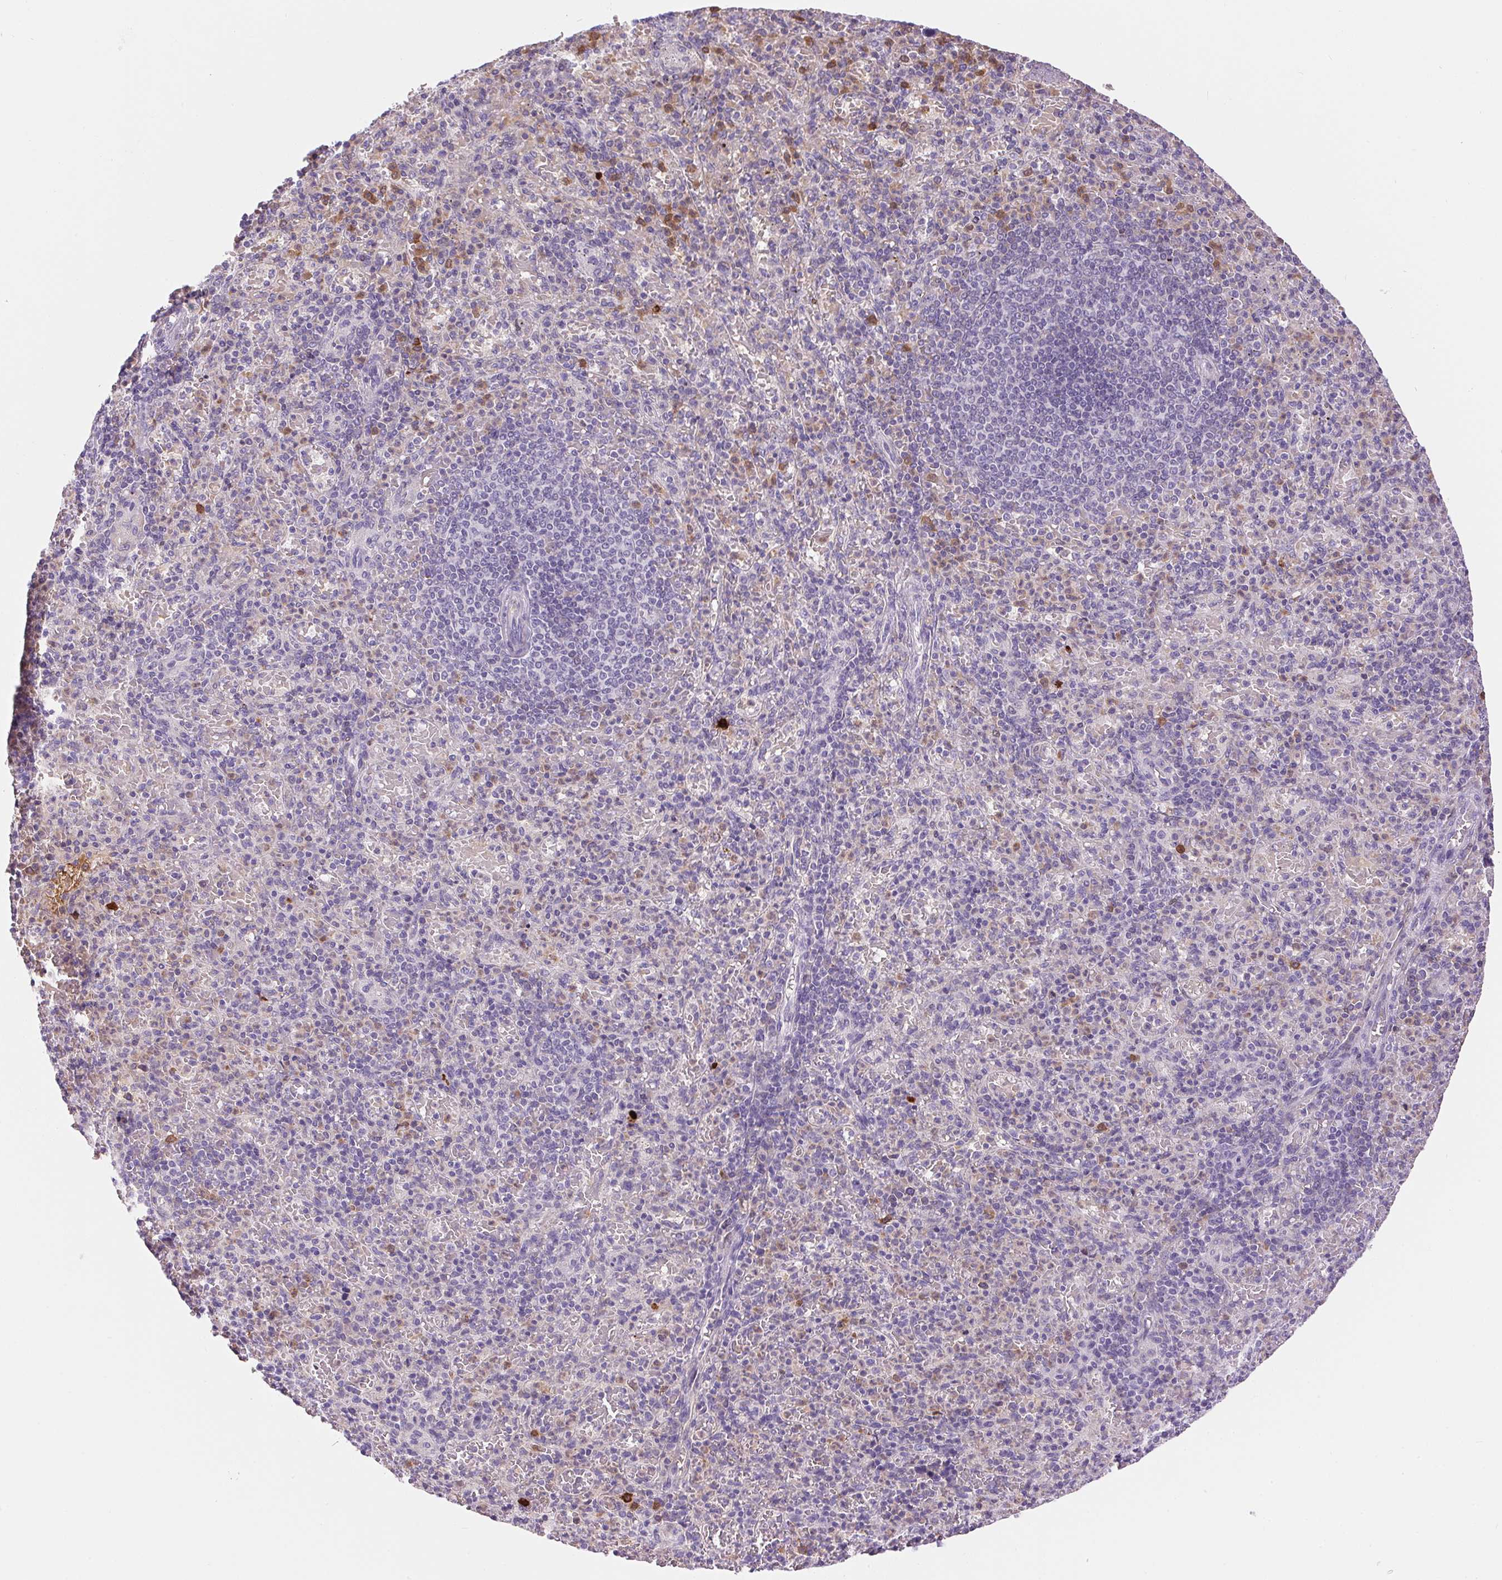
{"staining": {"intensity": "weak", "quantity": "<25%", "location": "cytoplasmic/membranous,nuclear"}, "tissue": "spleen", "cell_type": "Cells in red pulp", "image_type": "normal", "snomed": [{"axis": "morphology", "description": "Normal tissue, NOS"}, {"axis": "topography", "description": "Spleen"}], "caption": "There is no significant staining in cells in red pulp of spleen. The staining is performed using DAB brown chromogen with nuclei counter-stained in using hematoxylin.", "gene": "ORM1", "patient": {"sex": "female", "age": 74}}